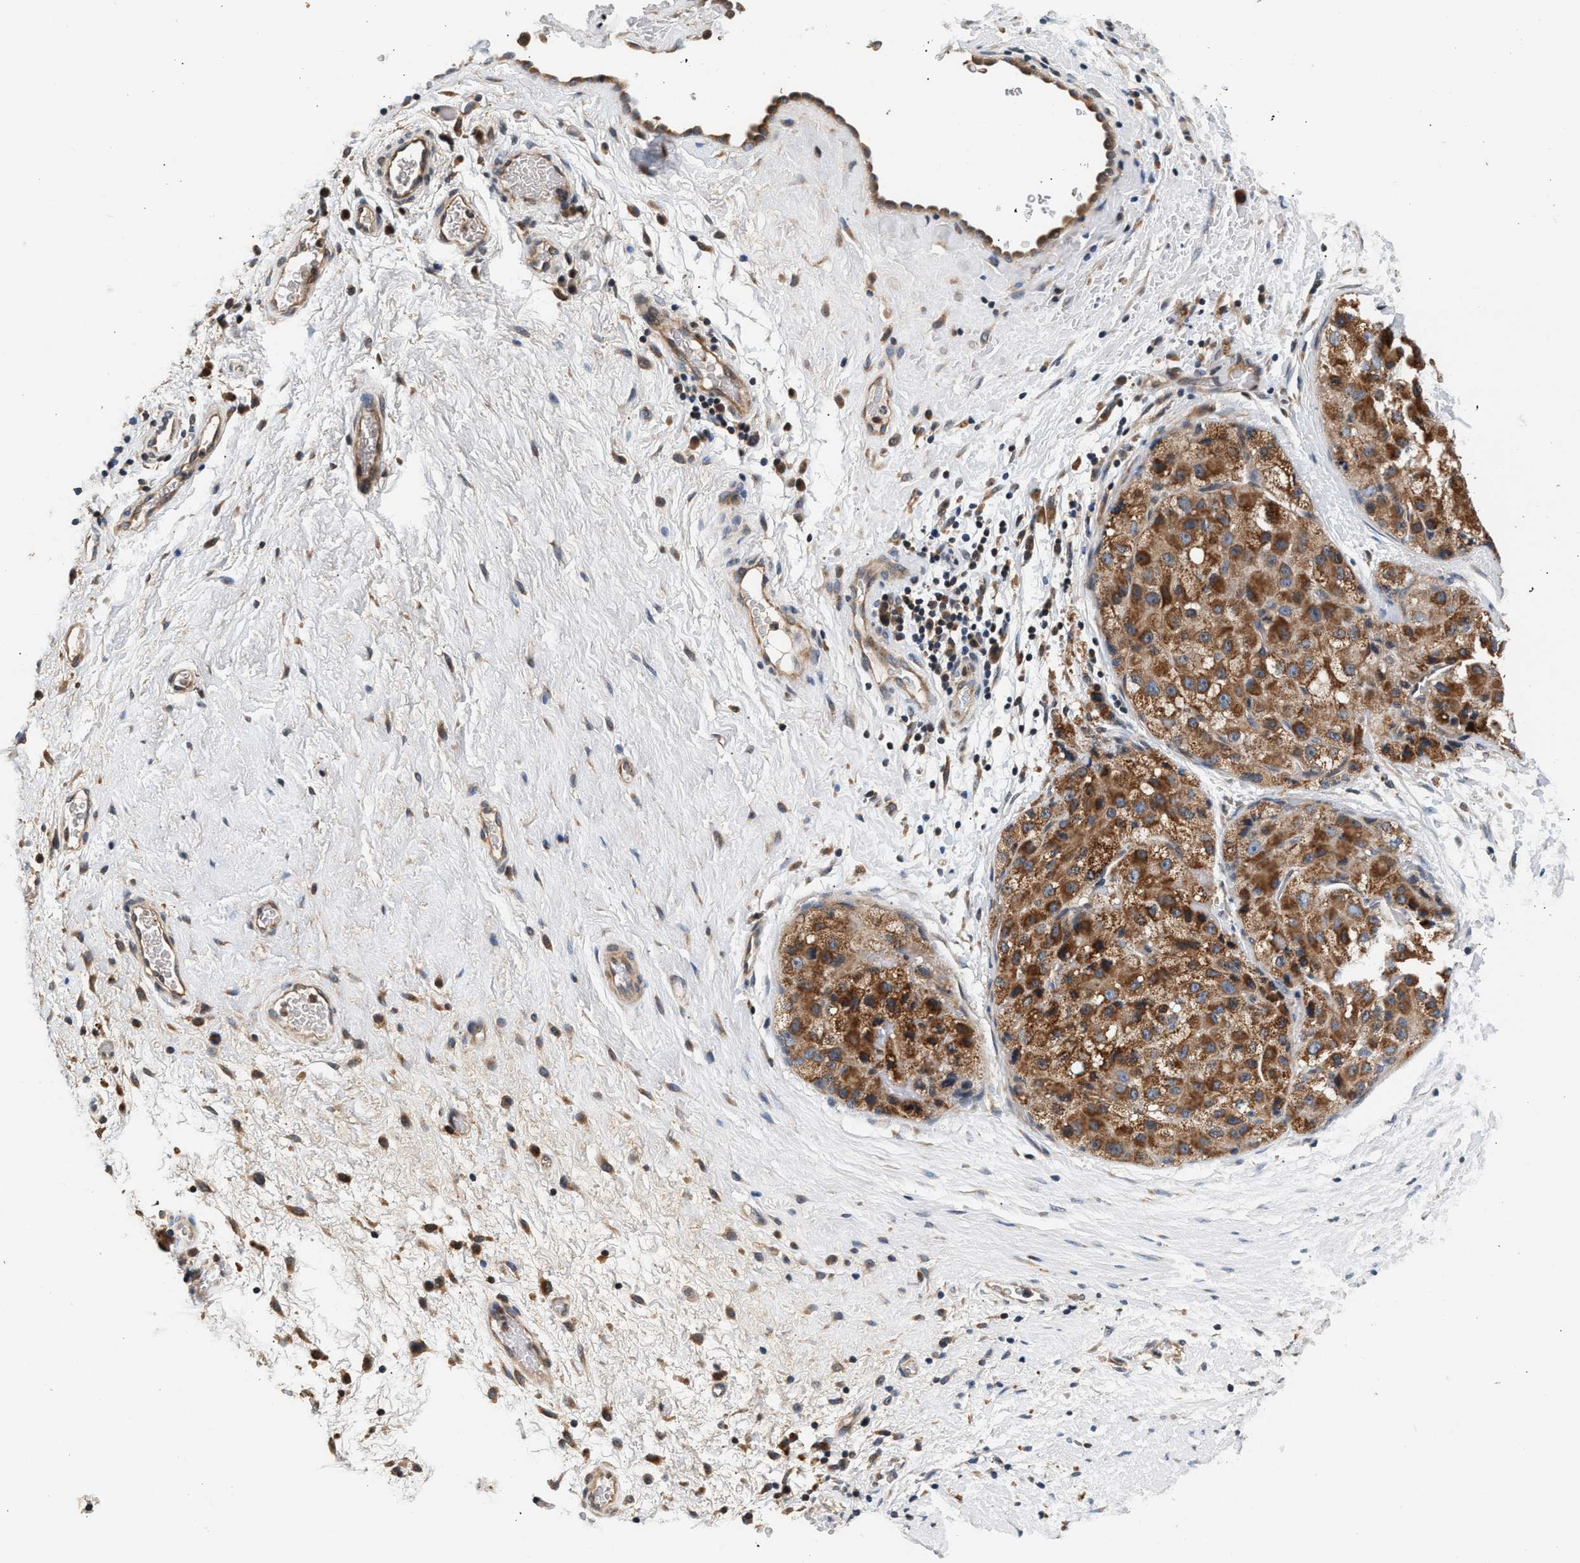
{"staining": {"intensity": "strong", "quantity": ">75%", "location": "cytoplasmic/membranous"}, "tissue": "liver cancer", "cell_type": "Tumor cells", "image_type": "cancer", "snomed": [{"axis": "morphology", "description": "Carcinoma, Hepatocellular, NOS"}, {"axis": "topography", "description": "Liver"}], "caption": "Human liver cancer (hepatocellular carcinoma) stained with a protein marker reveals strong staining in tumor cells.", "gene": "PTGR3", "patient": {"sex": "male", "age": 80}}